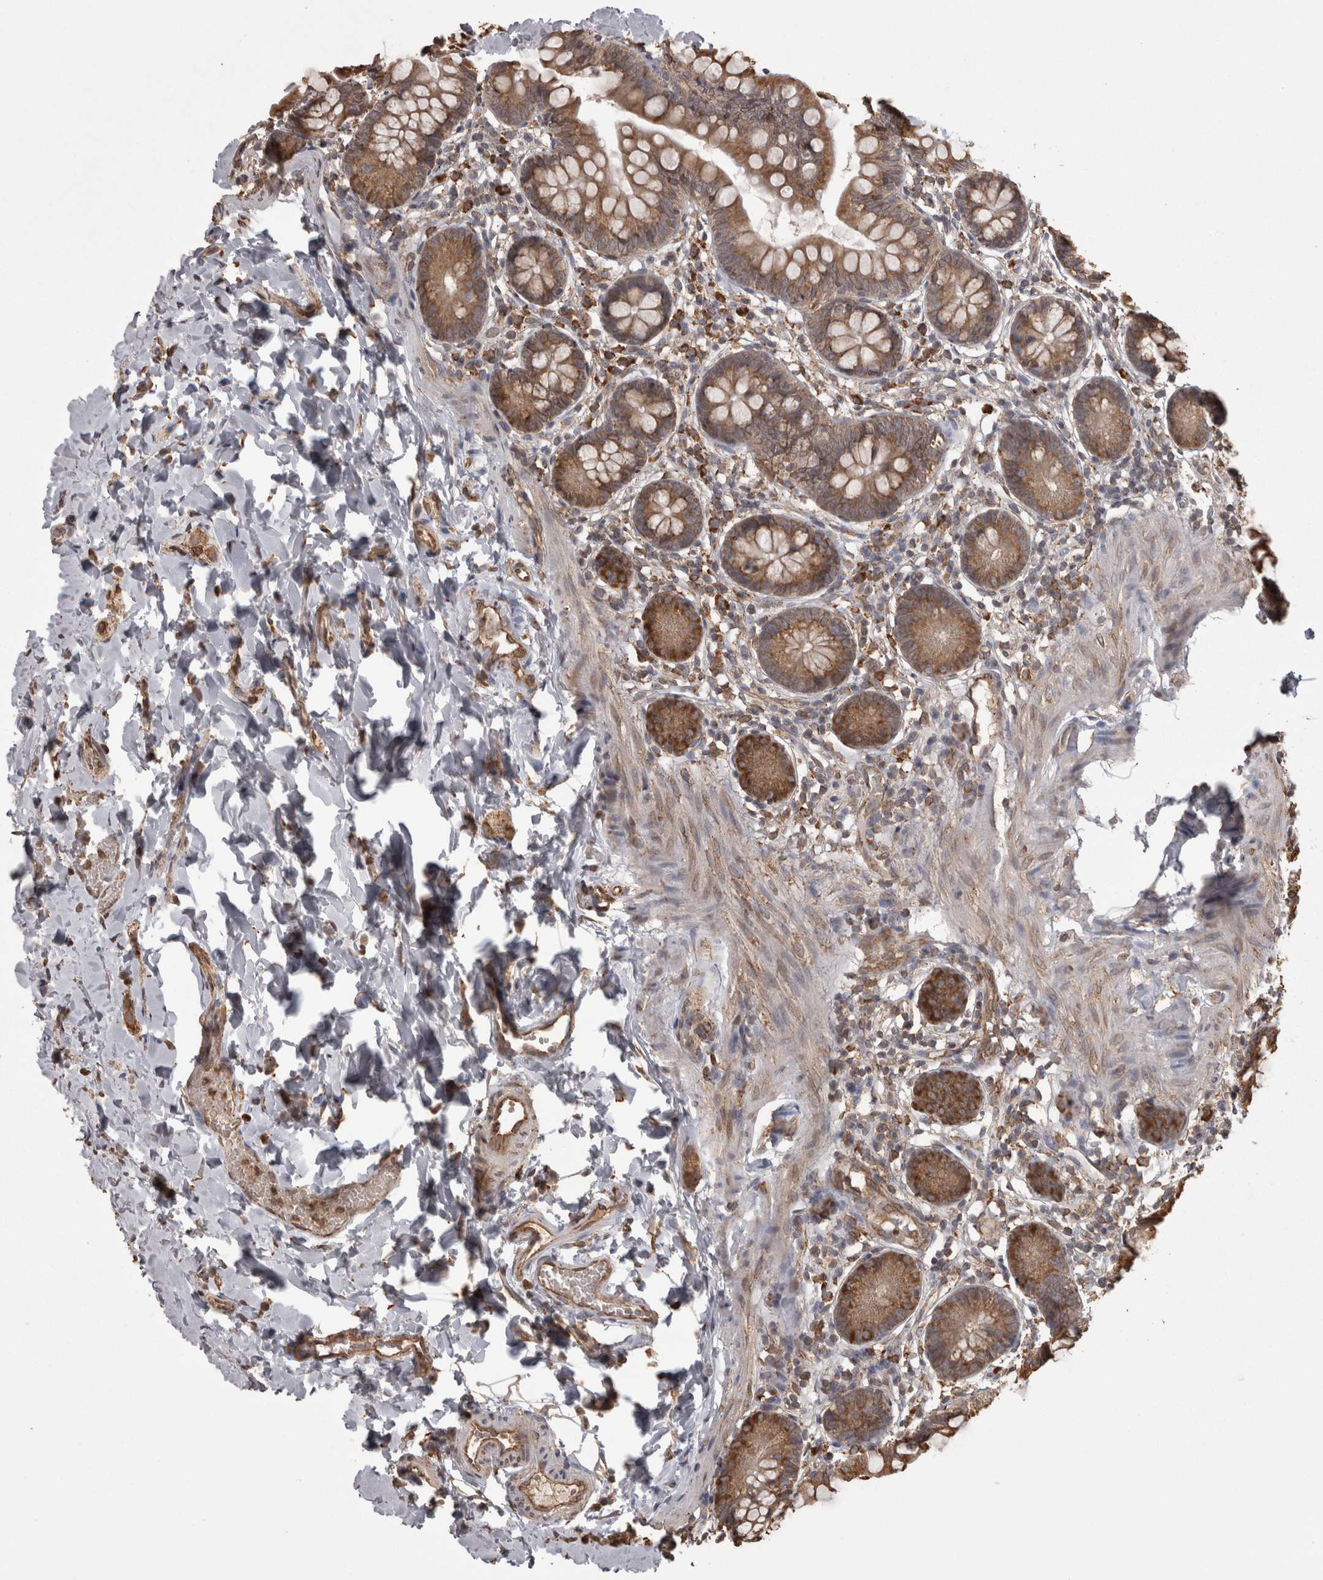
{"staining": {"intensity": "strong", "quantity": ">75%", "location": "cytoplasmic/membranous"}, "tissue": "small intestine", "cell_type": "Glandular cells", "image_type": "normal", "snomed": [{"axis": "morphology", "description": "Normal tissue, NOS"}, {"axis": "topography", "description": "Small intestine"}], "caption": "Small intestine stained with a brown dye shows strong cytoplasmic/membranous positive positivity in approximately >75% of glandular cells.", "gene": "PON2", "patient": {"sex": "male", "age": 7}}